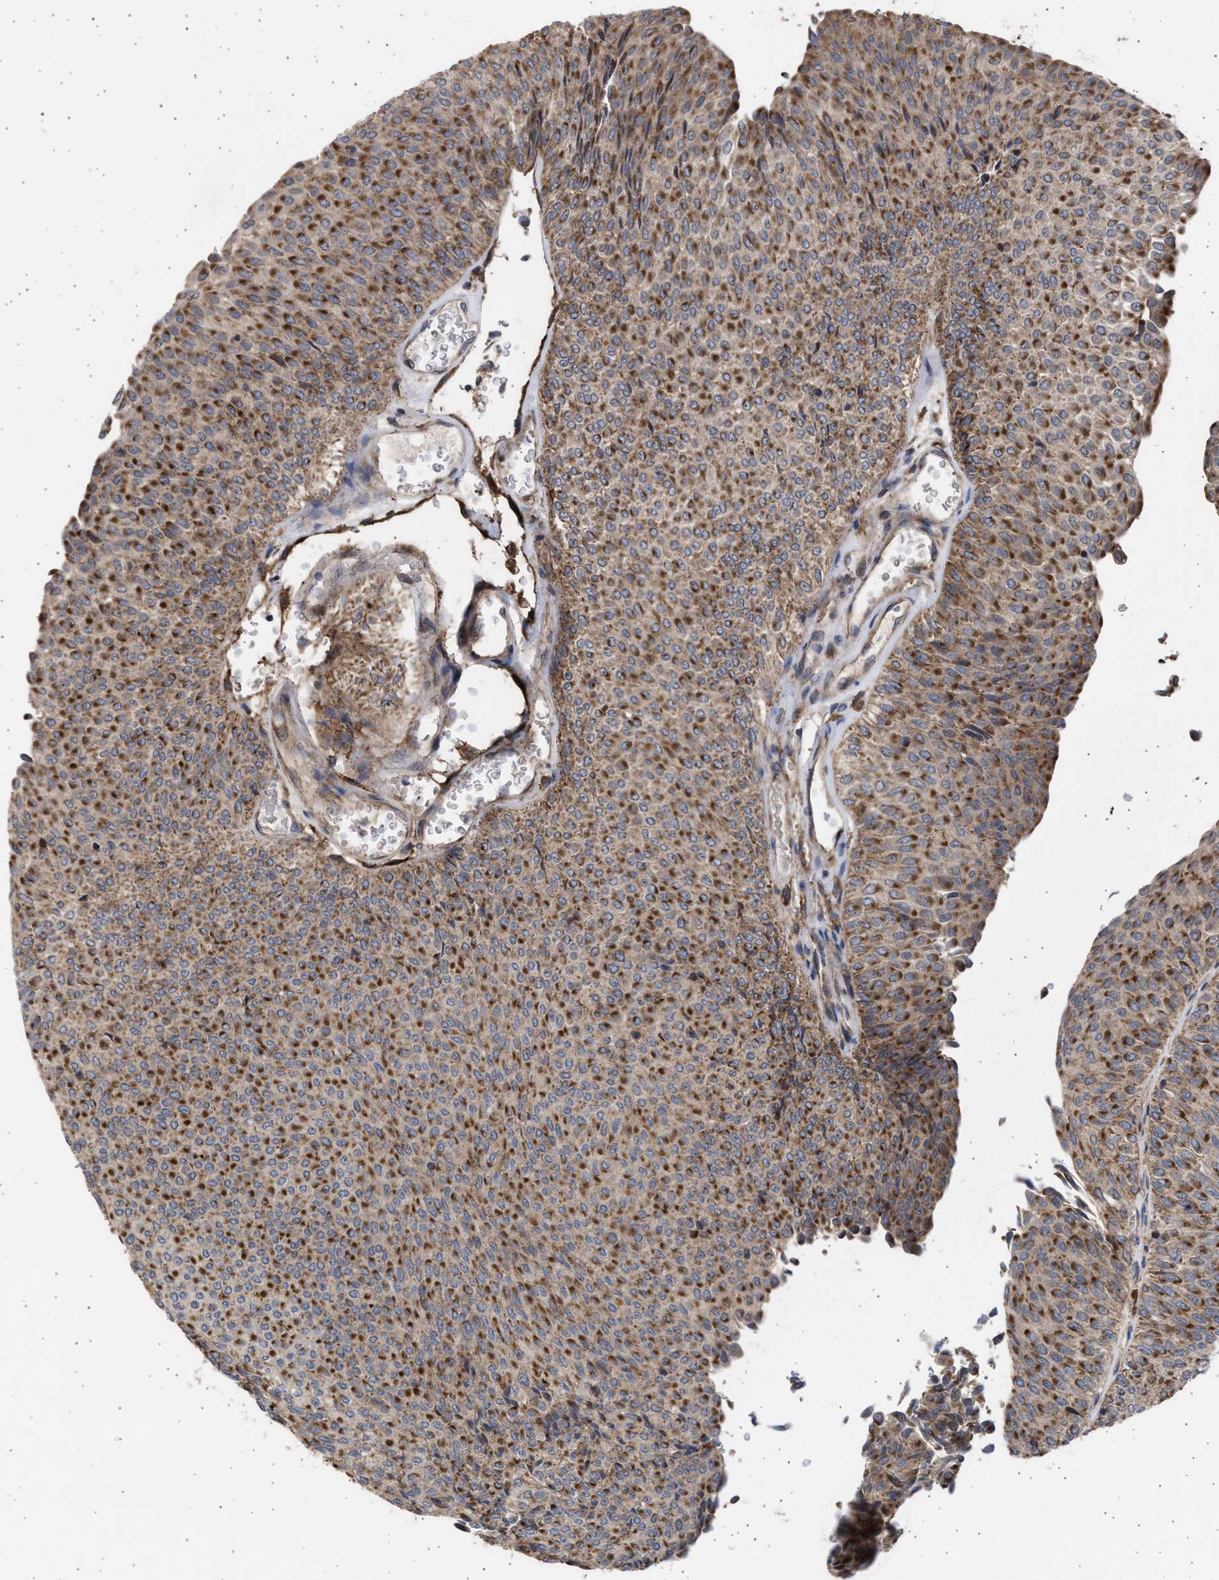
{"staining": {"intensity": "strong", "quantity": ">75%", "location": "cytoplasmic/membranous"}, "tissue": "urothelial cancer", "cell_type": "Tumor cells", "image_type": "cancer", "snomed": [{"axis": "morphology", "description": "Urothelial carcinoma, Low grade"}, {"axis": "topography", "description": "Urinary bladder"}], "caption": "High-magnification brightfield microscopy of low-grade urothelial carcinoma stained with DAB (3,3'-diaminobenzidine) (brown) and counterstained with hematoxylin (blue). tumor cells exhibit strong cytoplasmic/membranous staining is present in approximately>75% of cells.", "gene": "TTC19", "patient": {"sex": "male", "age": 78}}